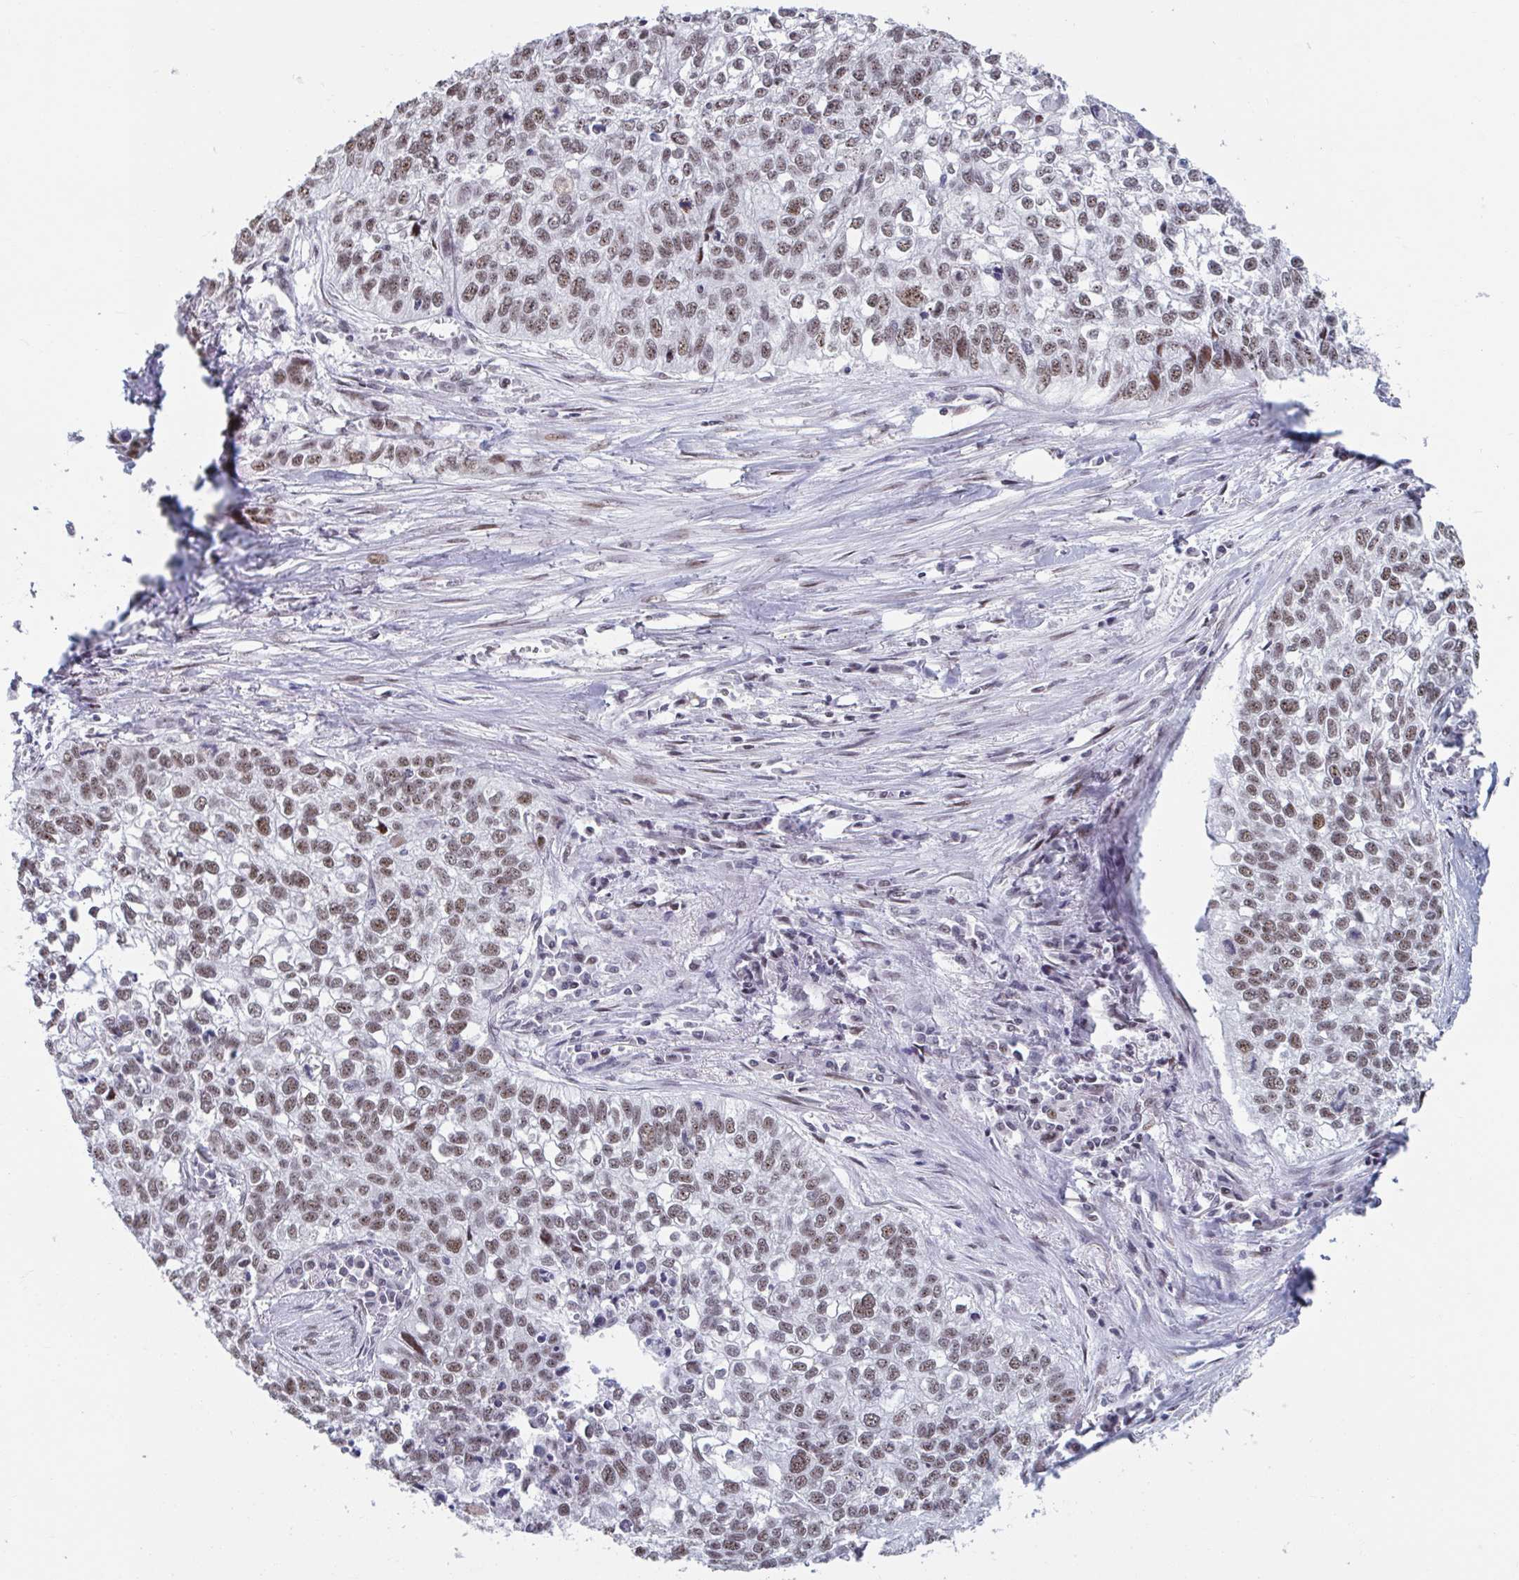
{"staining": {"intensity": "moderate", "quantity": ">75%", "location": "nuclear"}, "tissue": "lung cancer", "cell_type": "Tumor cells", "image_type": "cancer", "snomed": [{"axis": "morphology", "description": "Squamous cell carcinoma, NOS"}, {"axis": "topography", "description": "Lung"}], "caption": "Lung squamous cell carcinoma was stained to show a protein in brown. There is medium levels of moderate nuclear staining in about >75% of tumor cells. (DAB (3,3'-diaminobenzidine) IHC, brown staining for protein, blue staining for nuclei).", "gene": "HSD17B6", "patient": {"sex": "male", "age": 74}}